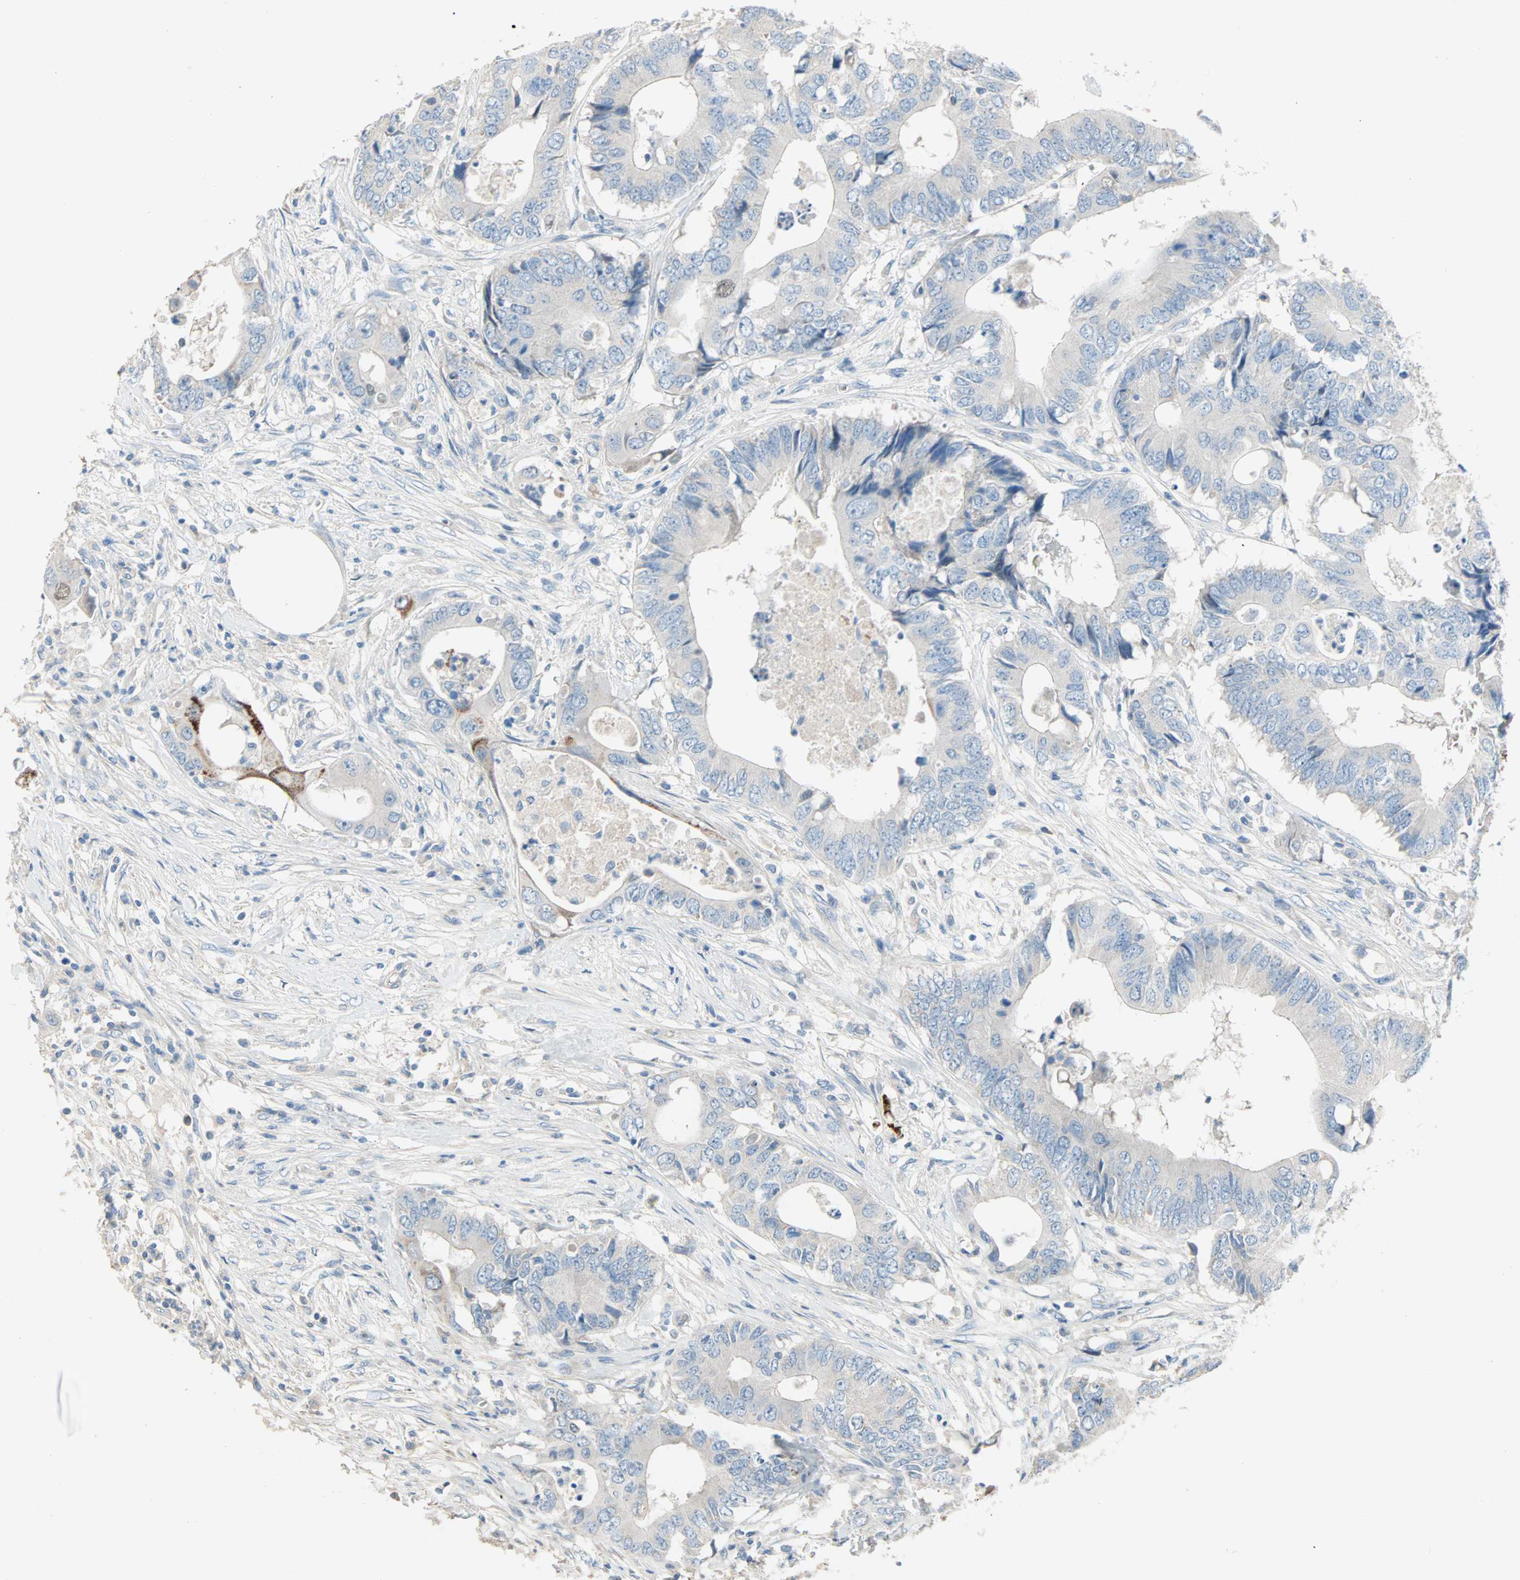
{"staining": {"intensity": "negative", "quantity": "none", "location": "none"}, "tissue": "colorectal cancer", "cell_type": "Tumor cells", "image_type": "cancer", "snomed": [{"axis": "morphology", "description": "Adenocarcinoma, NOS"}, {"axis": "topography", "description": "Colon"}], "caption": "A histopathology image of colorectal adenocarcinoma stained for a protein exhibits no brown staining in tumor cells.", "gene": "ACVRL1", "patient": {"sex": "male", "age": 71}}